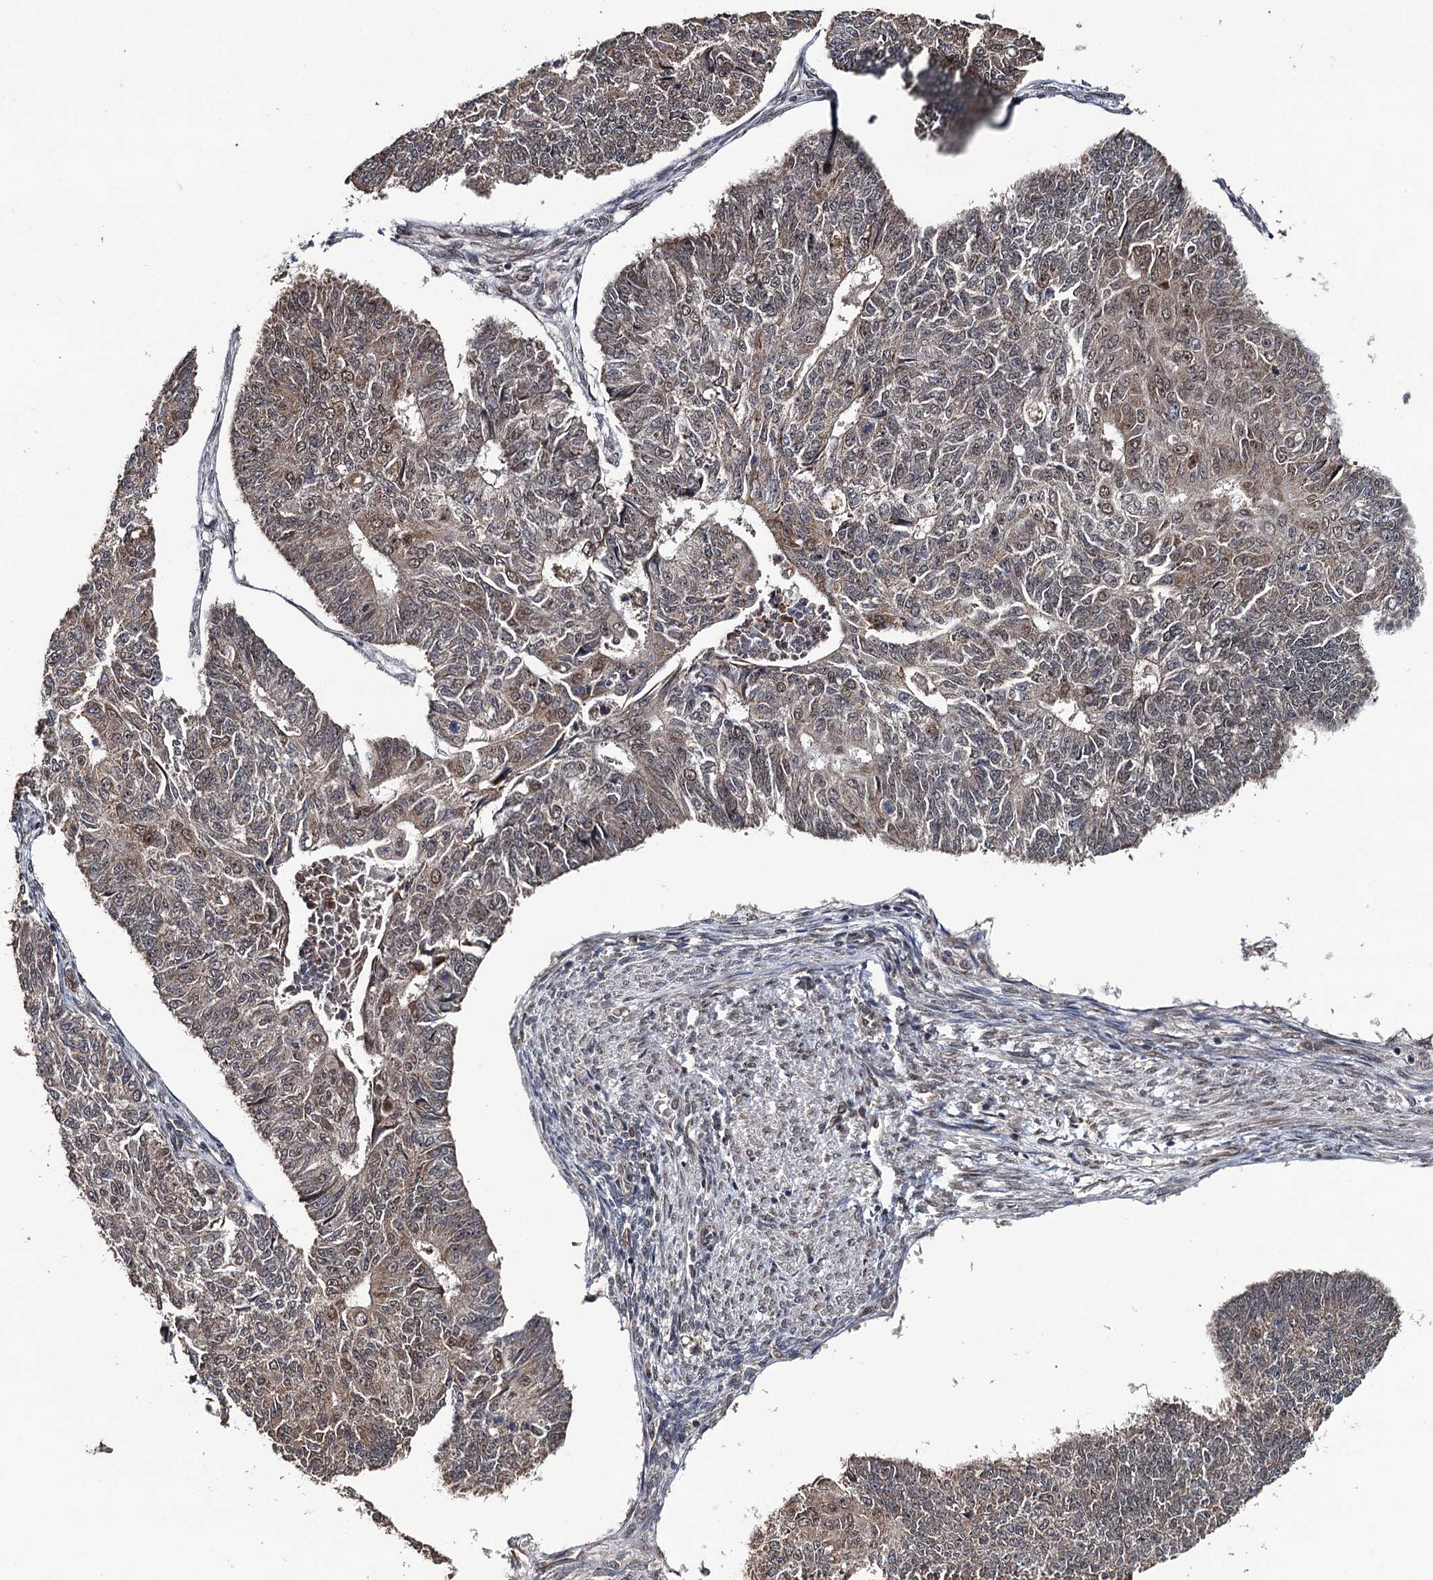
{"staining": {"intensity": "moderate", "quantity": "<25%", "location": "nuclear"}, "tissue": "endometrial cancer", "cell_type": "Tumor cells", "image_type": "cancer", "snomed": [{"axis": "morphology", "description": "Adenocarcinoma, NOS"}, {"axis": "topography", "description": "Endometrium"}], "caption": "Protein staining exhibits moderate nuclear expression in about <25% of tumor cells in endometrial cancer.", "gene": "LRRC63", "patient": {"sex": "female", "age": 32}}